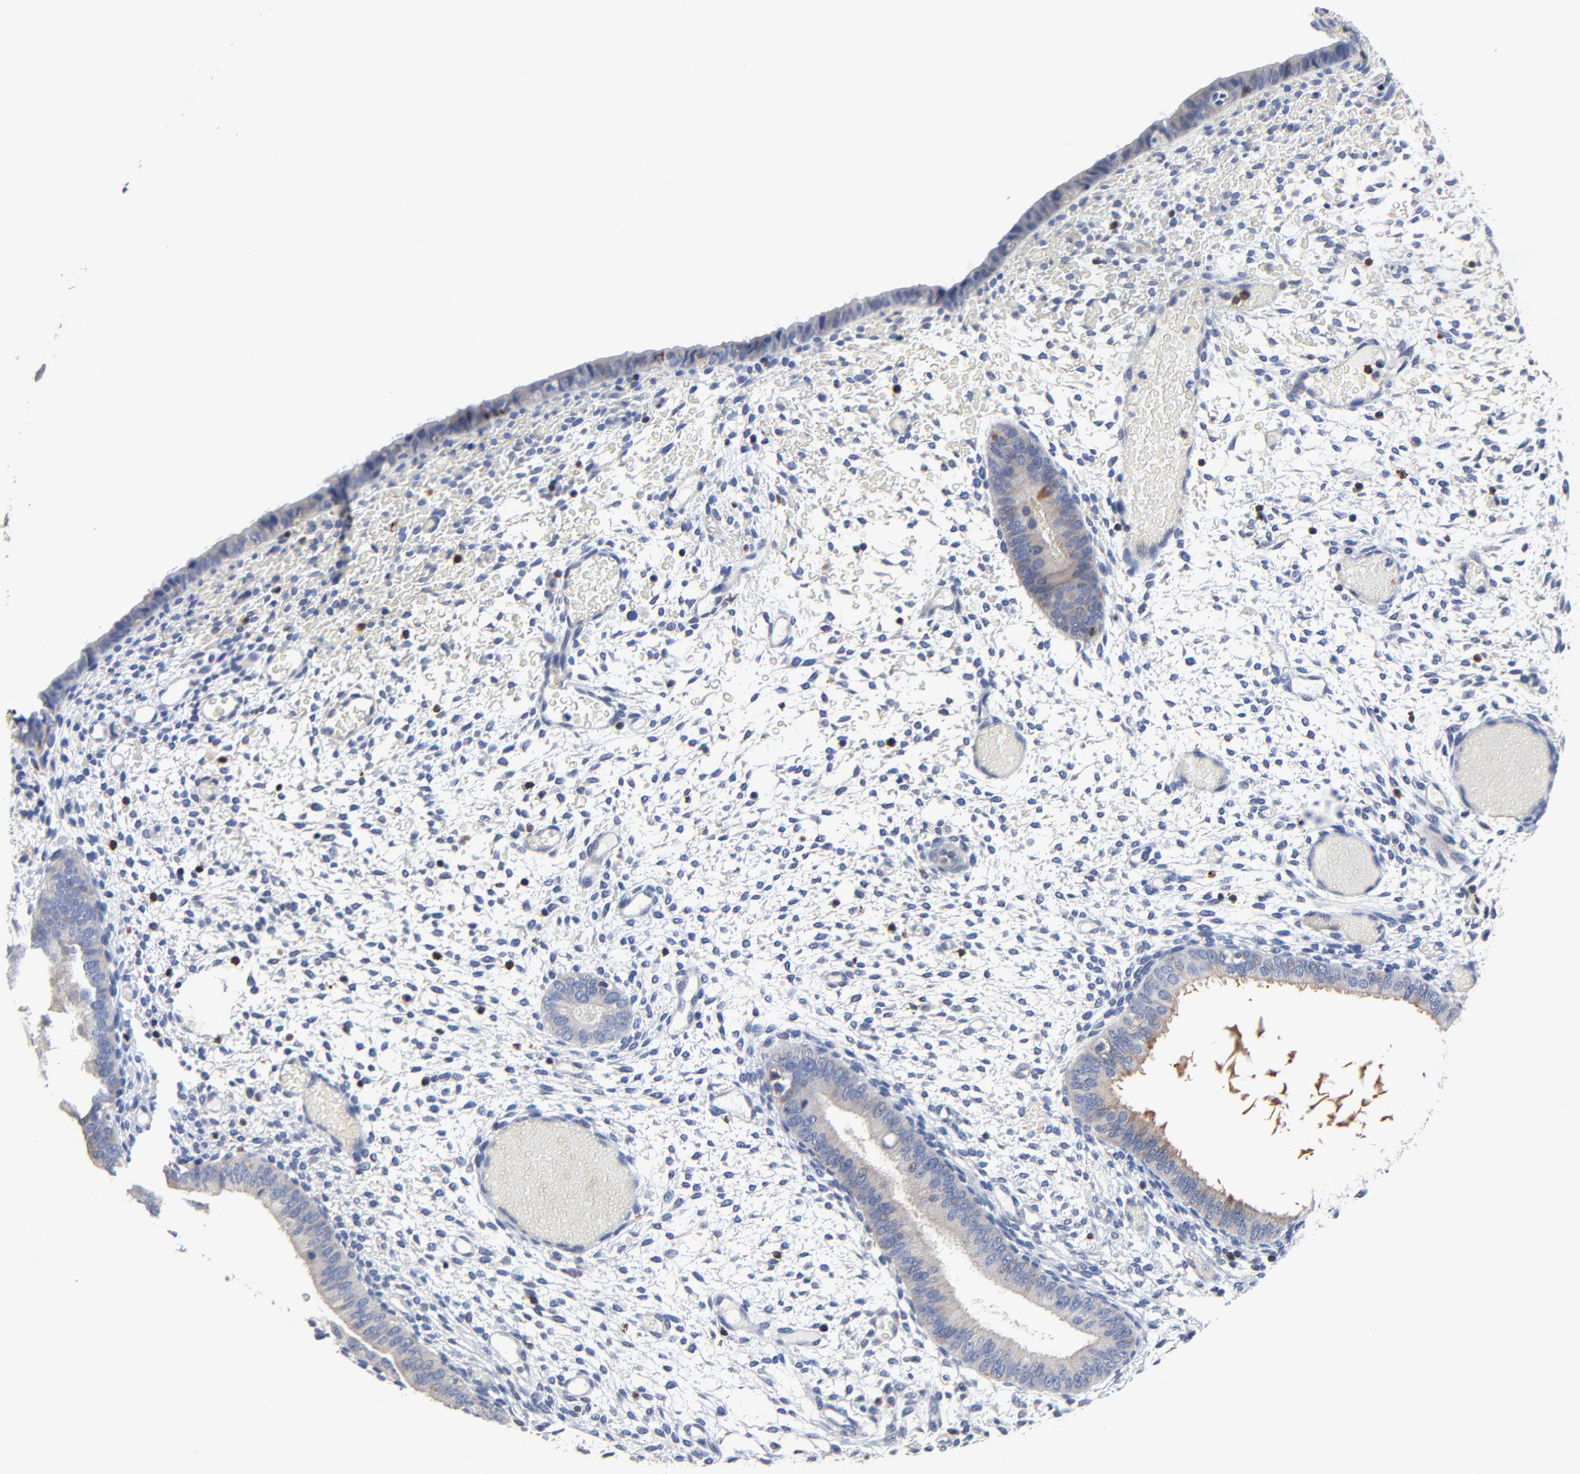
{"staining": {"intensity": "negative", "quantity": "none", "location": "none"}, "tissue": "endometrium", "cell_type": "Cells in endometrial stroma", "image_type": "normal", "snomed": [{"axis": "morphology", "description": "Normal tissue, NOS"}, {"axis": "topography", "description": "Endometrium"}], "caption": "DAB immunohistochemical staining of unremarkable human endometrium shows no significant staining in cells in endometrial stroma.", "gene": "SKAP1", "patient": {"sex": "female", "age": 42}}